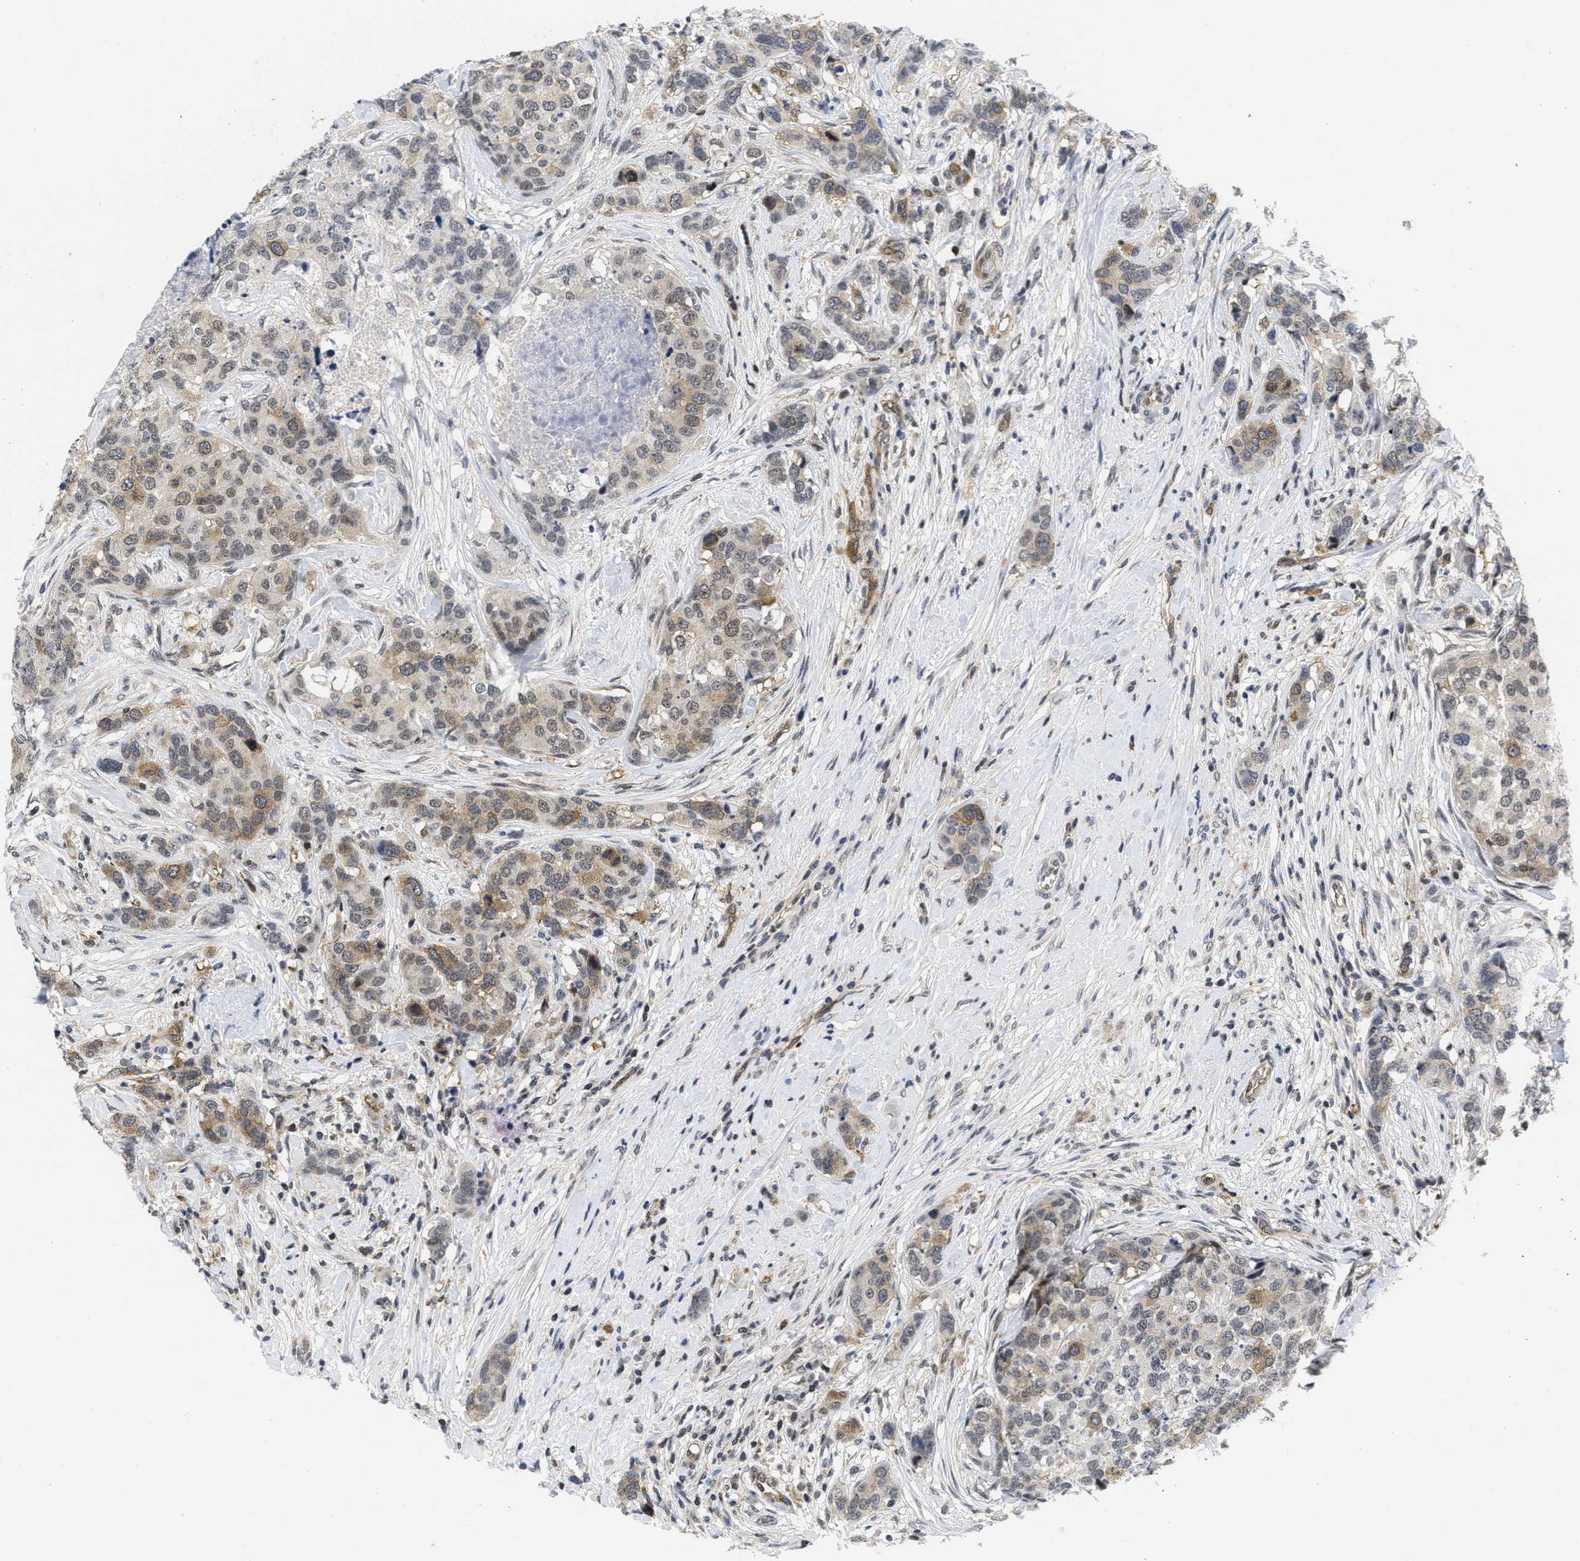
{"staining": {"intensity": "moderate", "quantity": "<25%", "location": "cytoplasmic/membranous"}, "tissue": "breast cancer", "cell_type": "Tumor cells", "image_type": "cancer", "snomed": [{"axis": "morphology", "description": "Lobular carcinoma"}, {"axis": "topography", "description": "Breast"}], "caption": "Tumor cells reveal low levels of moderate cytoplasmic/membranous staining in approximately <25% of cells in breast cancer (lobular carcinoma).", "gene": "HIF1A", "patient": {"sex": "female", "age": 59}}